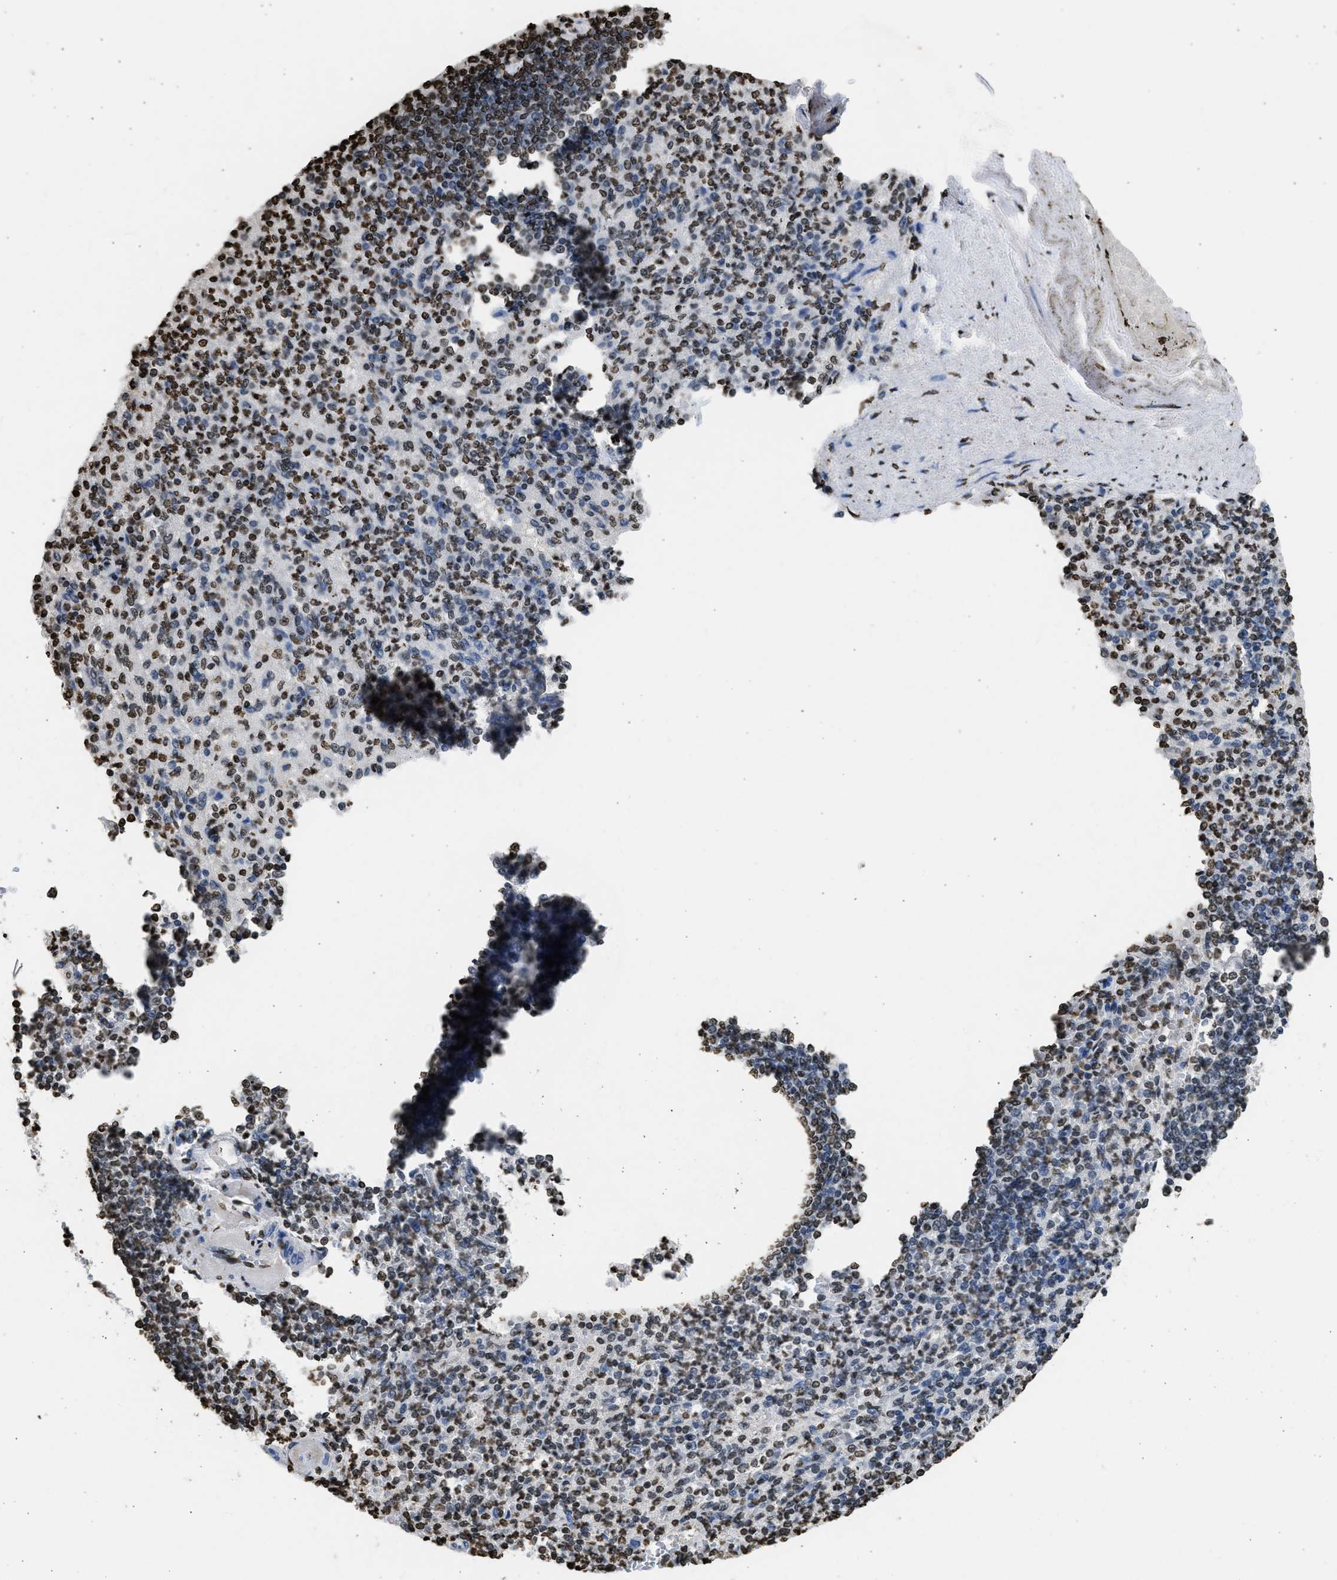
{"staining": {"intensity": "moderate", "quantity": ">75%", "location": "nuclear"}, "tissue": "spleen", "cell_type": "Cells in red pulp", "image_type": "normal", "snomed": [{"axis": "morphology", "description": "Normal tissue, NOS"}, {"axis": "topography", "description": "Spleen"}], "caption": "Immunohistochemical staining of benign human spleen shows medium levels of moderate nuclear staining in about >75% of cells in red pulp.", "gene": "RRAGC", "patient": {"sex": "female", "age": 74}}